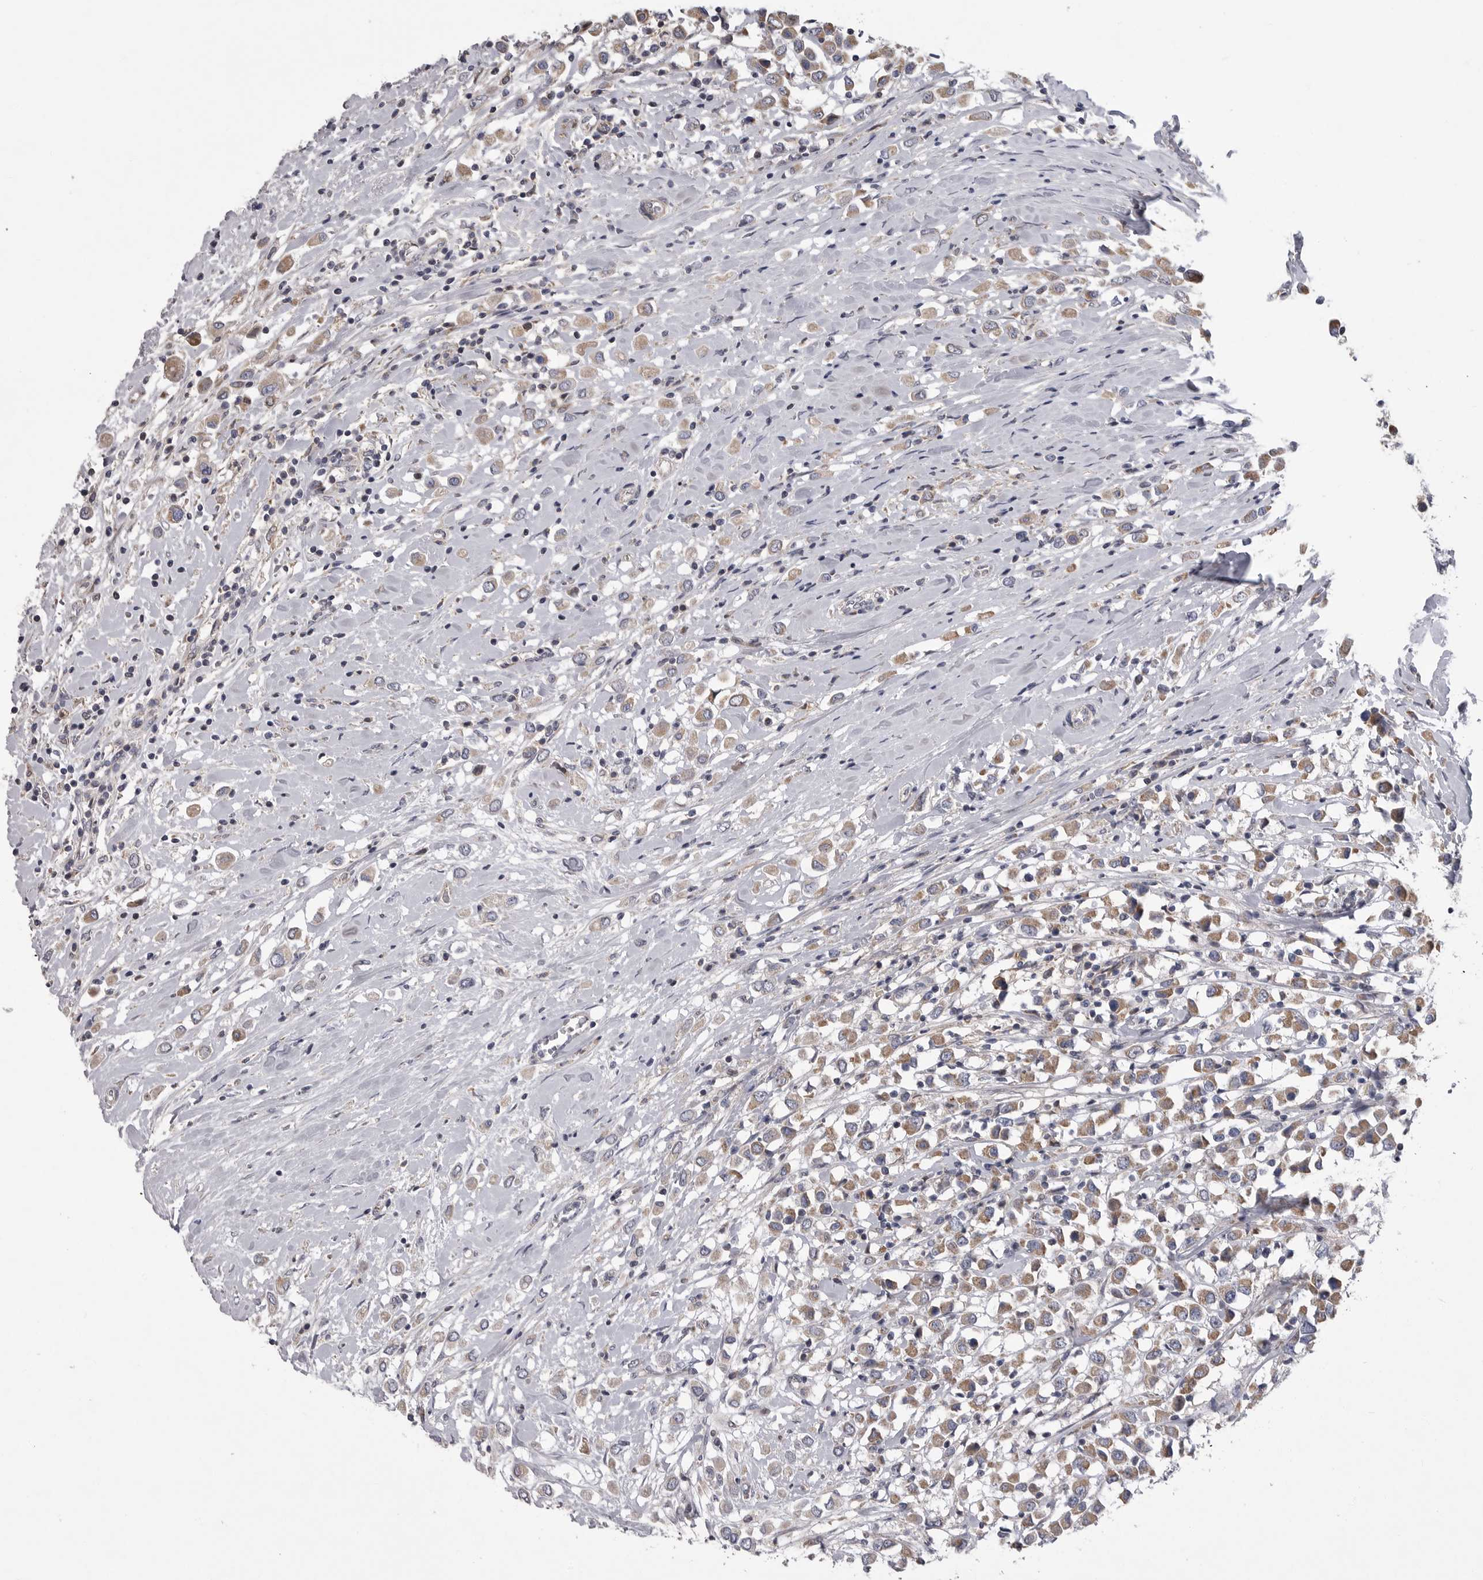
{"staining": {"intensity": "moderate", "quantity": ">75%", "location": "cytoplasmic/membranous"}, "tissue": "breast cancer", "cell_type": "Tumor cells", "image_type": "cancer", "snomed": [{"axis": "morphology", "description": "Duct carcinoma"}, {"axis": "topography", "description": "Breast"}], "caption": "Protein expression analysis of human breast cancer (invasive ductal carcinoma) reveals moderate cytoplasmic/membranous staining in approximately >75% of tumor cells.", "gene": "CRP", "patient": {"sex": "female", "age": 61}}